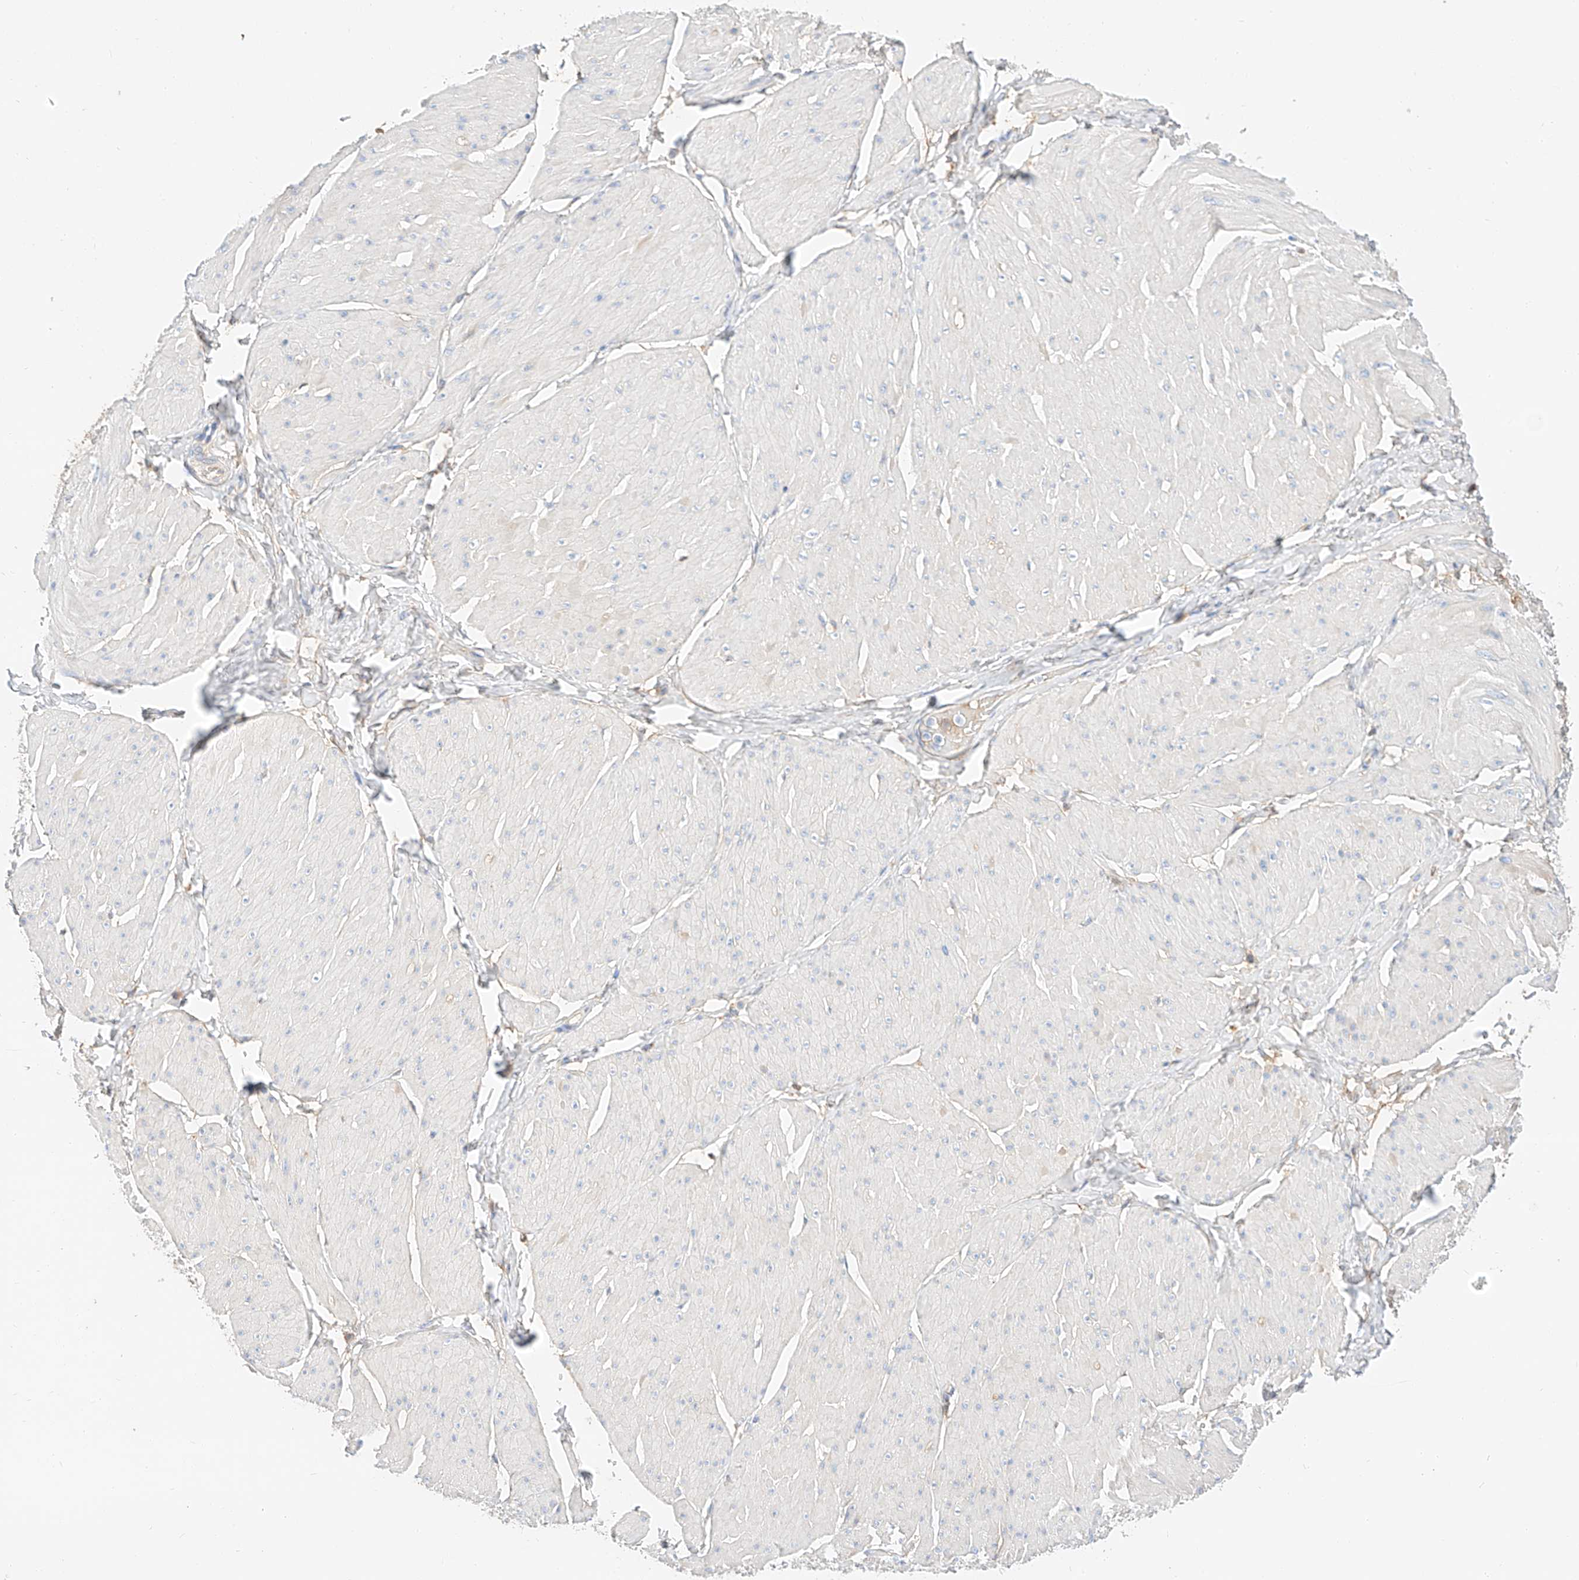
{"staining": {"intensity": "negative", "quantity": "none", "location": "none"}, "tissue": "smooth muscle", "cell_type": "Smooth muscle cells", "image_type": "normal", "snomed": [{"axis": "morphology", "description": "Urothelial carcinoma, High grade"}, {"axis": "topography", "description": "Urinary bladder"}], "caption": "Smooth muscle cells are negative for brown protein staining in benign smooth muscle.", "gene": "MAP7", "patient": {"sex": "male", "age": 46}}